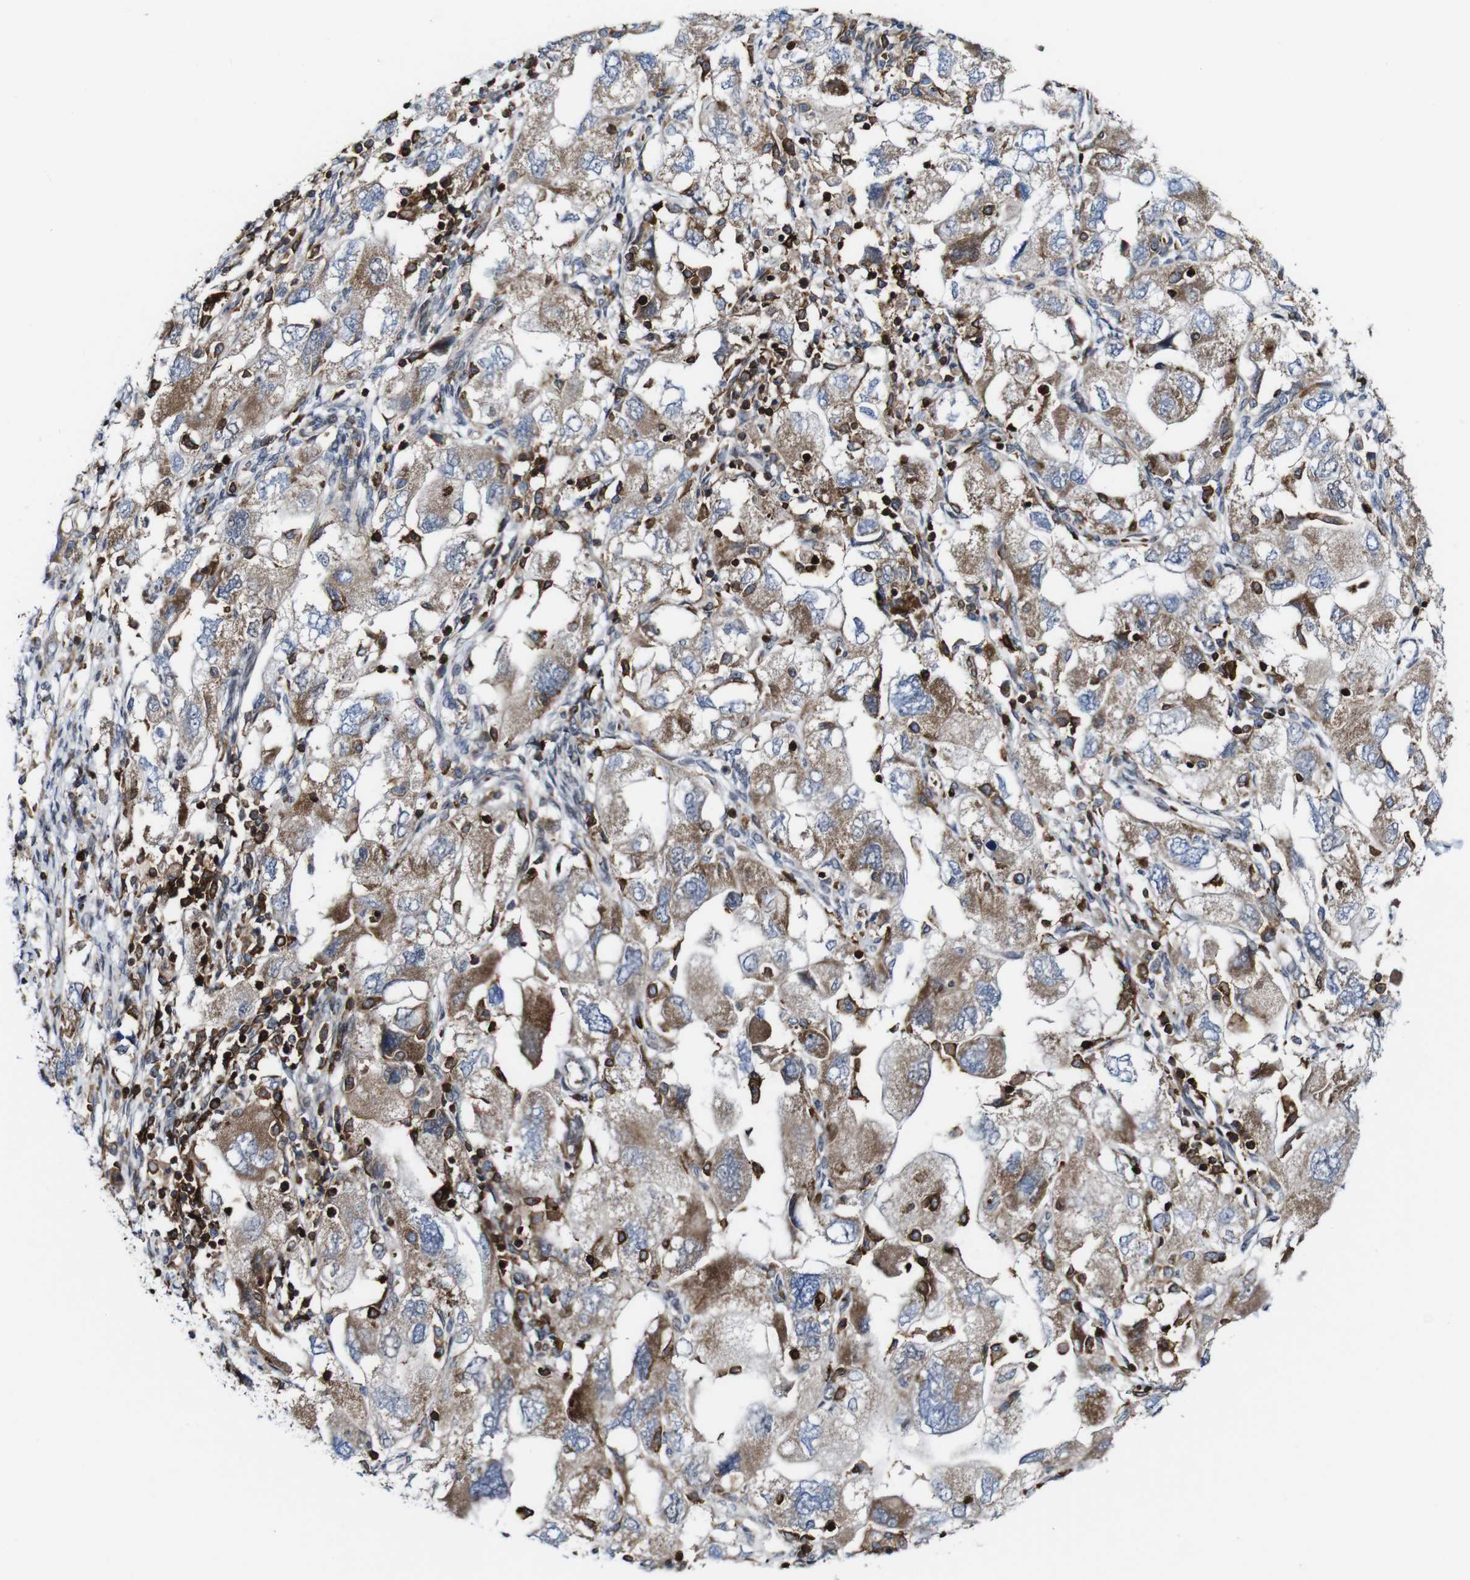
{"staining": {"intensity": "moderate", "quantity": "25%-75%", "location": "cytoplasmic/membranous"}, "tissue": "ovarian cancer", "cell_type": "Tumor cells", "image_type": "cancer", "snomed": [{"axis": "morphology", "description": "Carcinoma, NOS"}, {"axis": "morphology", "description": "Cystadenocarcinoma, serous, NOS"}, {"axis": "topography", "description": "Ovary"}], "caption": "Approximately 25%-75% of tumor cells in ovarian cancer (serous cystadenocarcinoma) display moderate cytoplasmic/membranous protein positivity as visualized by brown immunohistochemical staining.", "gene": "JAK2", "patient": {"sex": "female", "age": 69}}